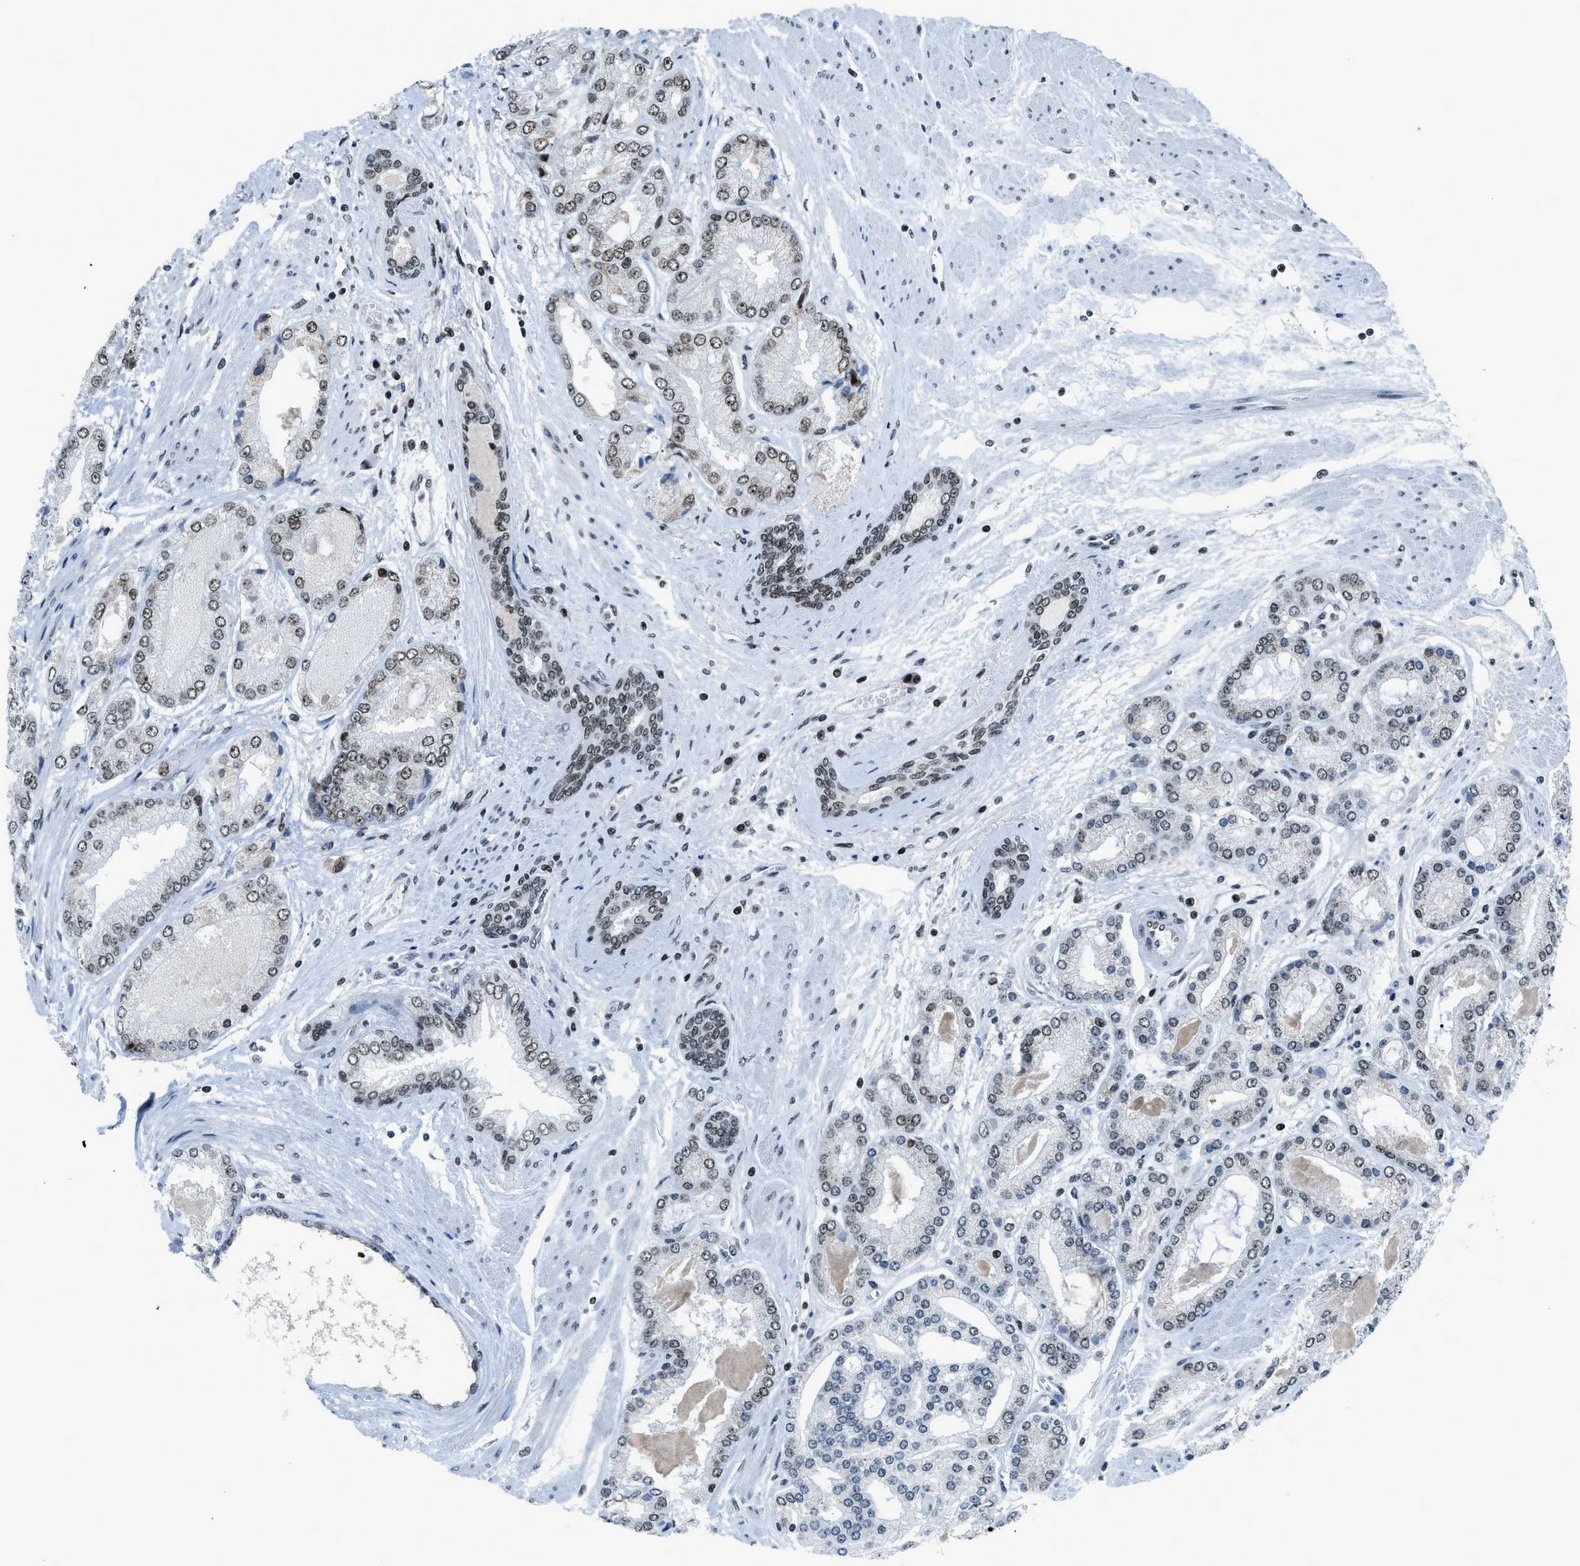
{"staining": {"intensity": "moderate", "quantity": "25%-75%", "location": "nuclear"}, "tissue": "prostate cancer", "cell_type": "Tumor cells", "image_type": "cancer", "snomed": [{"axis": "morphology", "description": "Adenocarcinoma, High grade"}, {"axis": "topography", "description": "Prostate"}], "caption": "Immunohistochemical staining of human adenocarcinoma (high-grade) (prostate) reveals moderate nuclear protein positivity in about 25%-75% of tumor cells.", "gene": "RAD51B", "patient": {"sex": "male", "age": 59}}